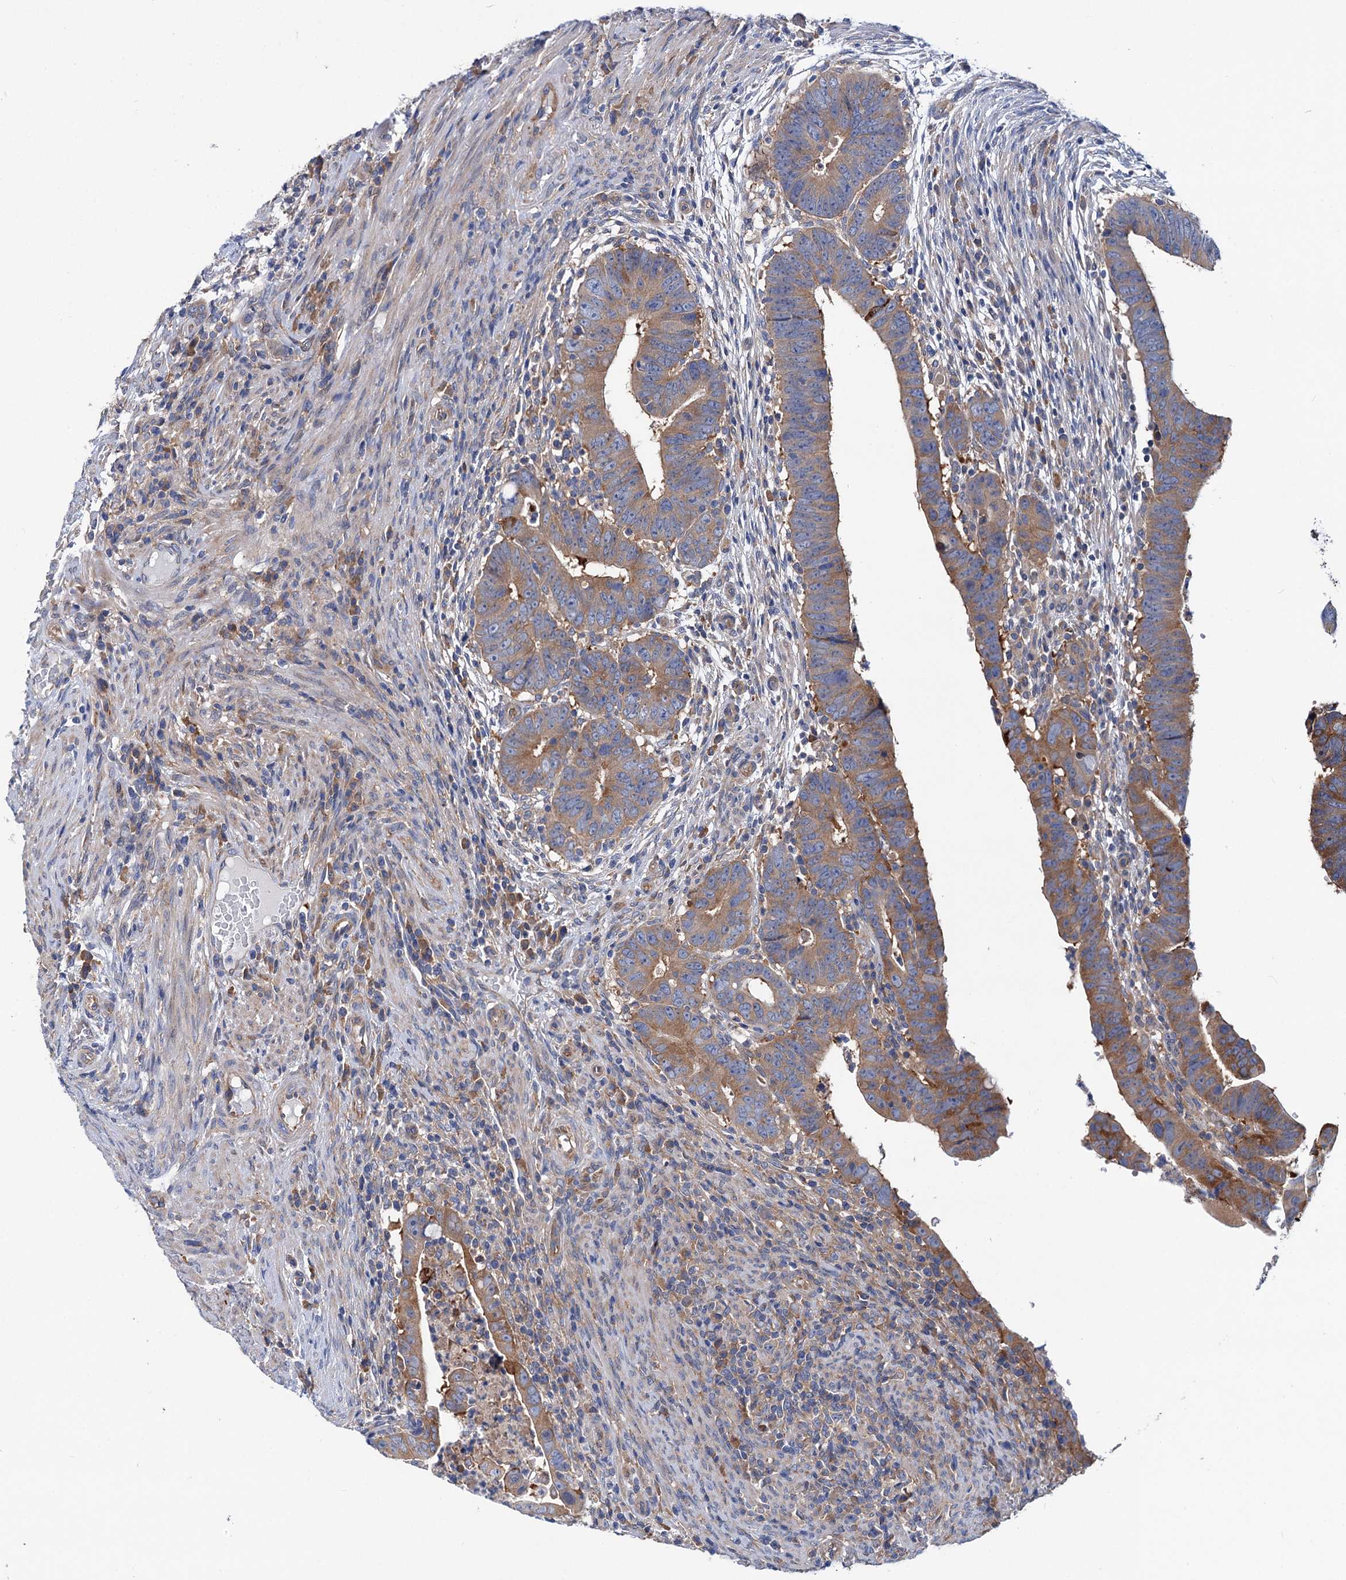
{"staining": {"intensity": "moderate", "quantity": ">75%", "location": "cytoplasmic/membranous"}, "tissue": "colorectal cancer", "cell_type": "Tumor cells", "image_type": "cancer", "snomed": [{"axis": "morphology", "description": "Normal tissue, NOS"}, {"axis": "morphology", "description": "Adenocarcinoma, NOS"}, {"axis": "topography", "description": "Rectum"}], "caption": "Human colorectal cancer (adenocarcinoma) stained with a brown dye exhibits moderate cytoplasmic/membranous positive expression in about >75% of tumor cells.", "gene": "TRIM55", "patient": {"sex": "female", "age": 65}}